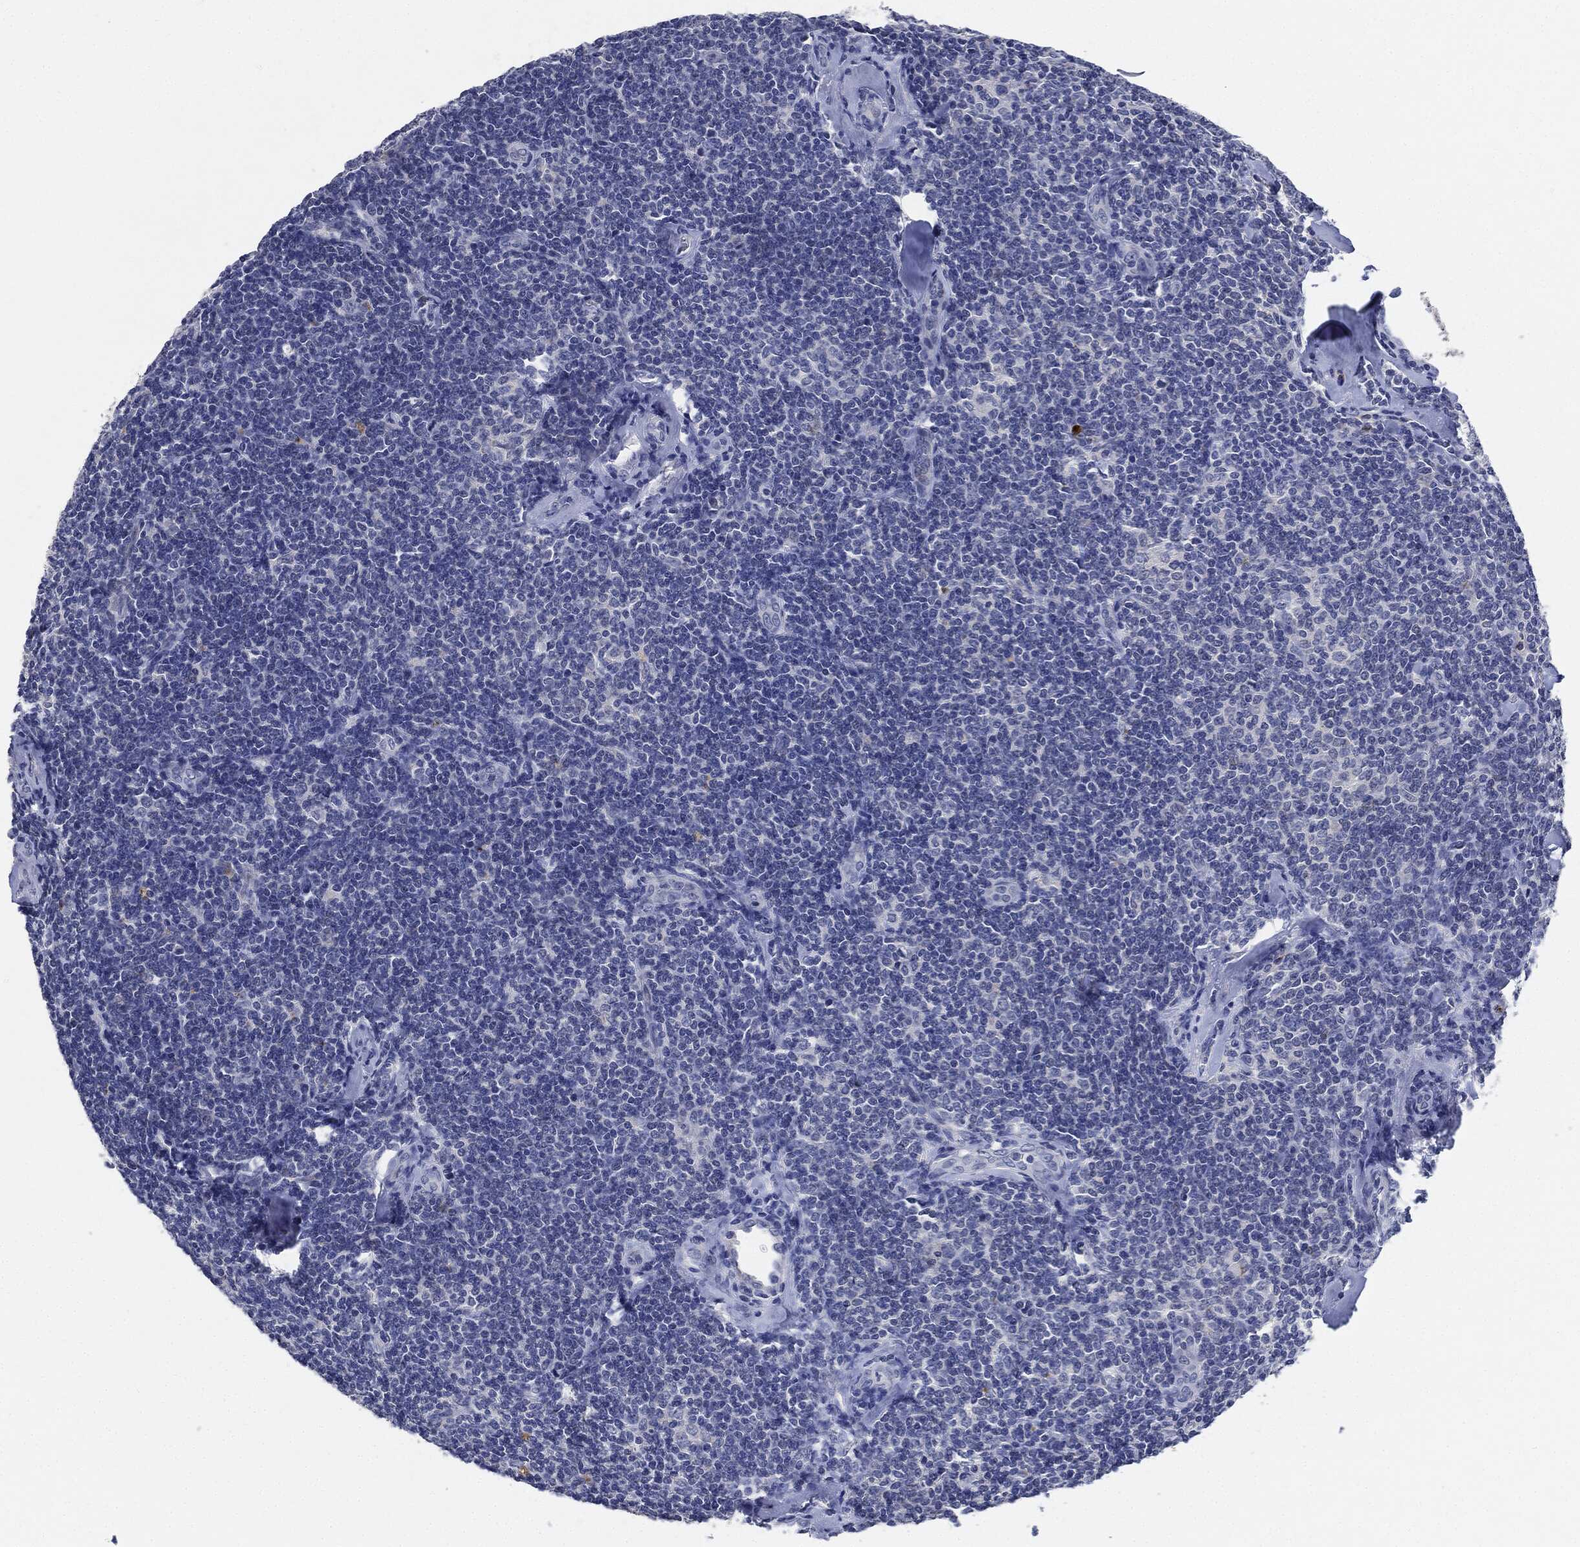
{"staining": {"intensity": "negative", "quantity": "none", "location": "none"}, "tissue": "lymphoma", "cell_type": "Tumor cells", "image_type": "cancer", "snomed": [{"axis": "morphology", "description": "Malignant lymphoma, non-Hodgkin's type, Low grade"}, {"axis": "topography", "description": "Lymph node"}], "caption": "Tumor cells are negative for protein expression in human low-grade malignant lymphoma, non-Hodgkin's type. (Brightfield microscopy of DAB IHC at high magnification).", "gene": "NTRK1", "patient": {"sex": "female", "age": 56}}